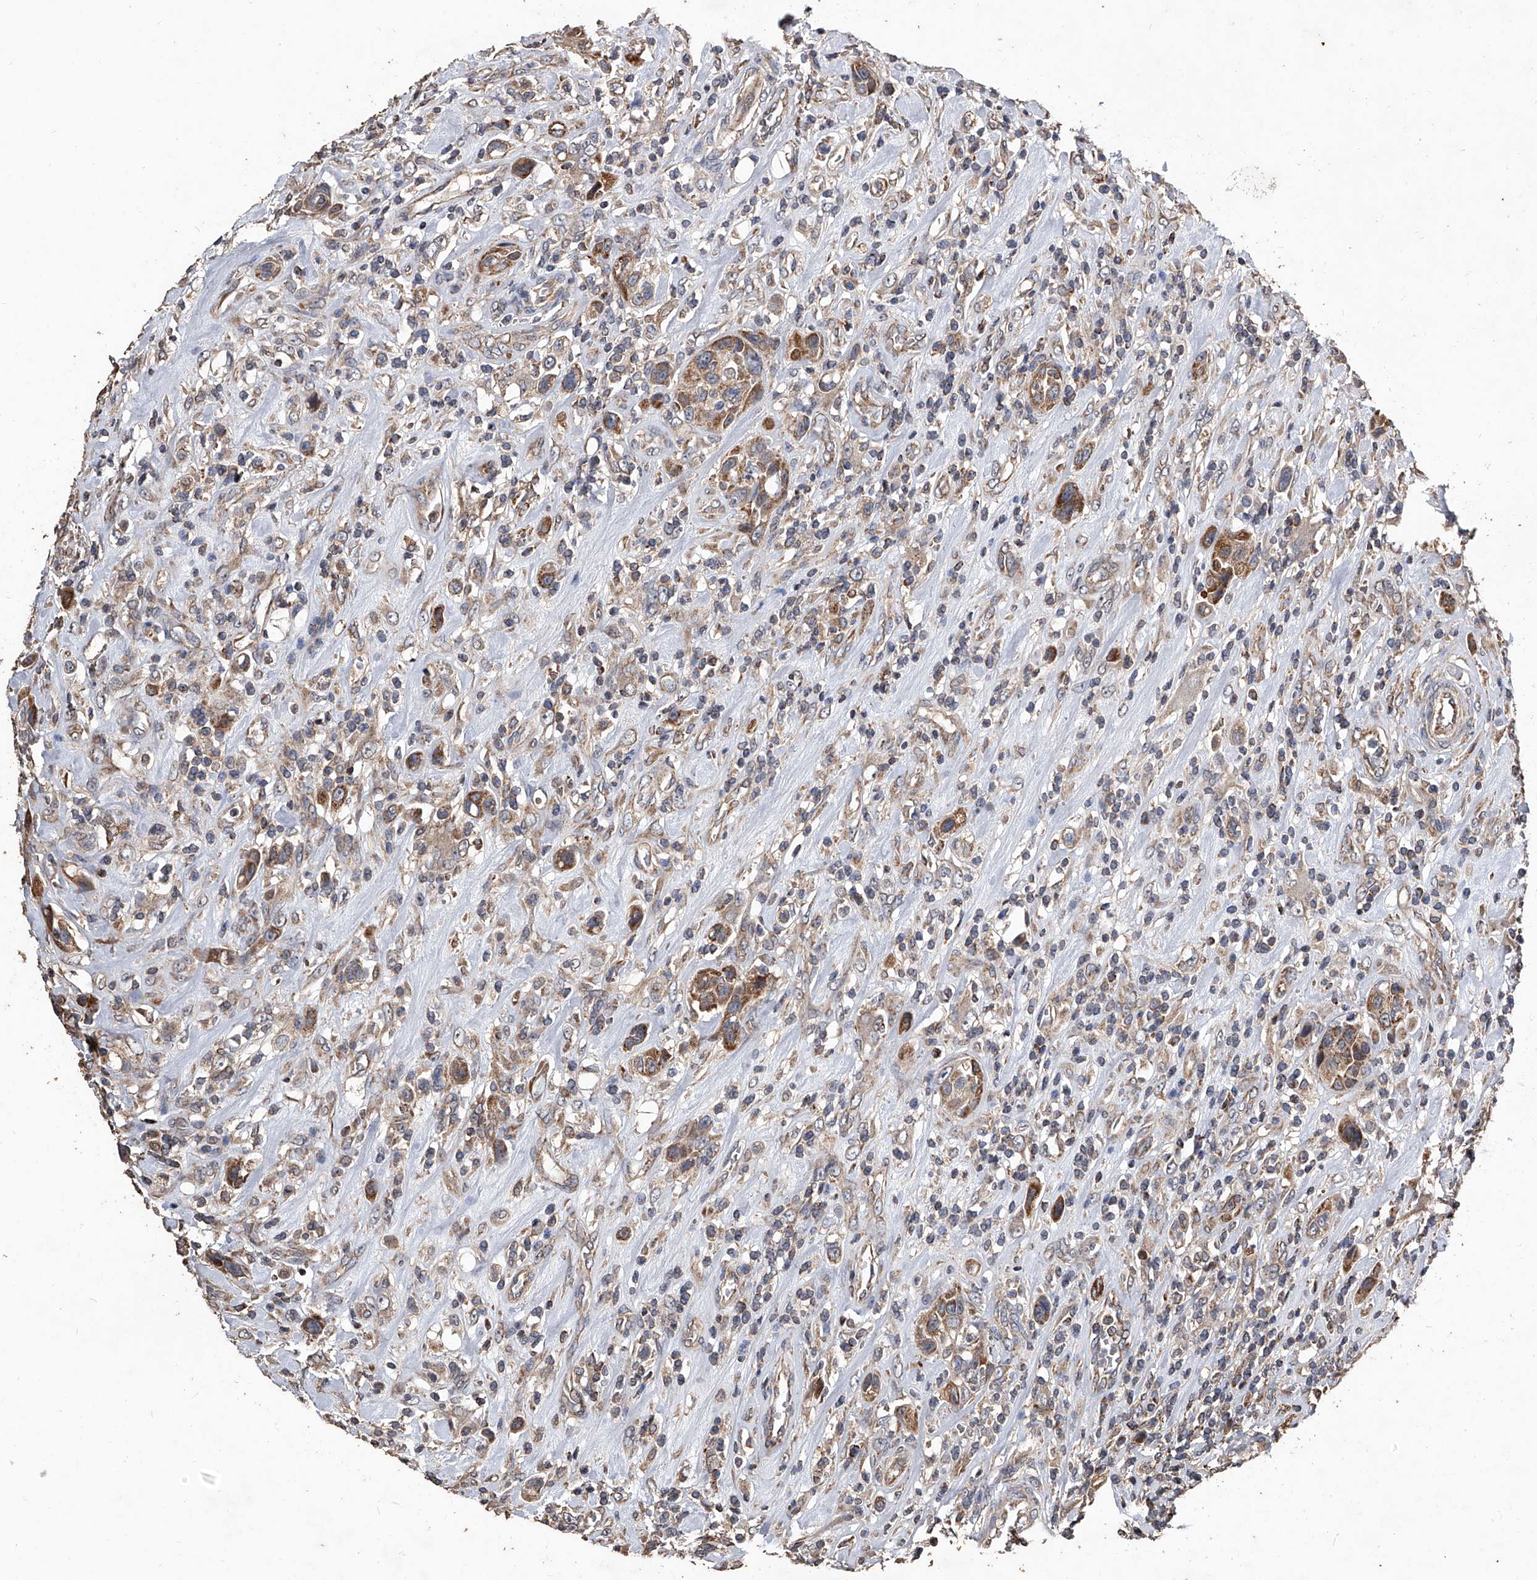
{"staining": {"intensity": "moderate", "quantity": ">75%", "location": "cytoplasmic/membranous"}, "tissue": "urothelial cancer", "cell_type": "Tumor cells", "image_type": "cancer", "snomed": [{"axis": "morphology", "description": "Urothelial carcinoma, High grade"}, {"axis": "topography", "description": "Urinary bladder"}], "caption": "Protein staining demonstrates moderate cytoplasmic/membranous positivity in about >75% of tumor cells in high-grade urothelial carcinoma.", "gene": "LTV1", "patient": {"sex": "male", "age": 50}}